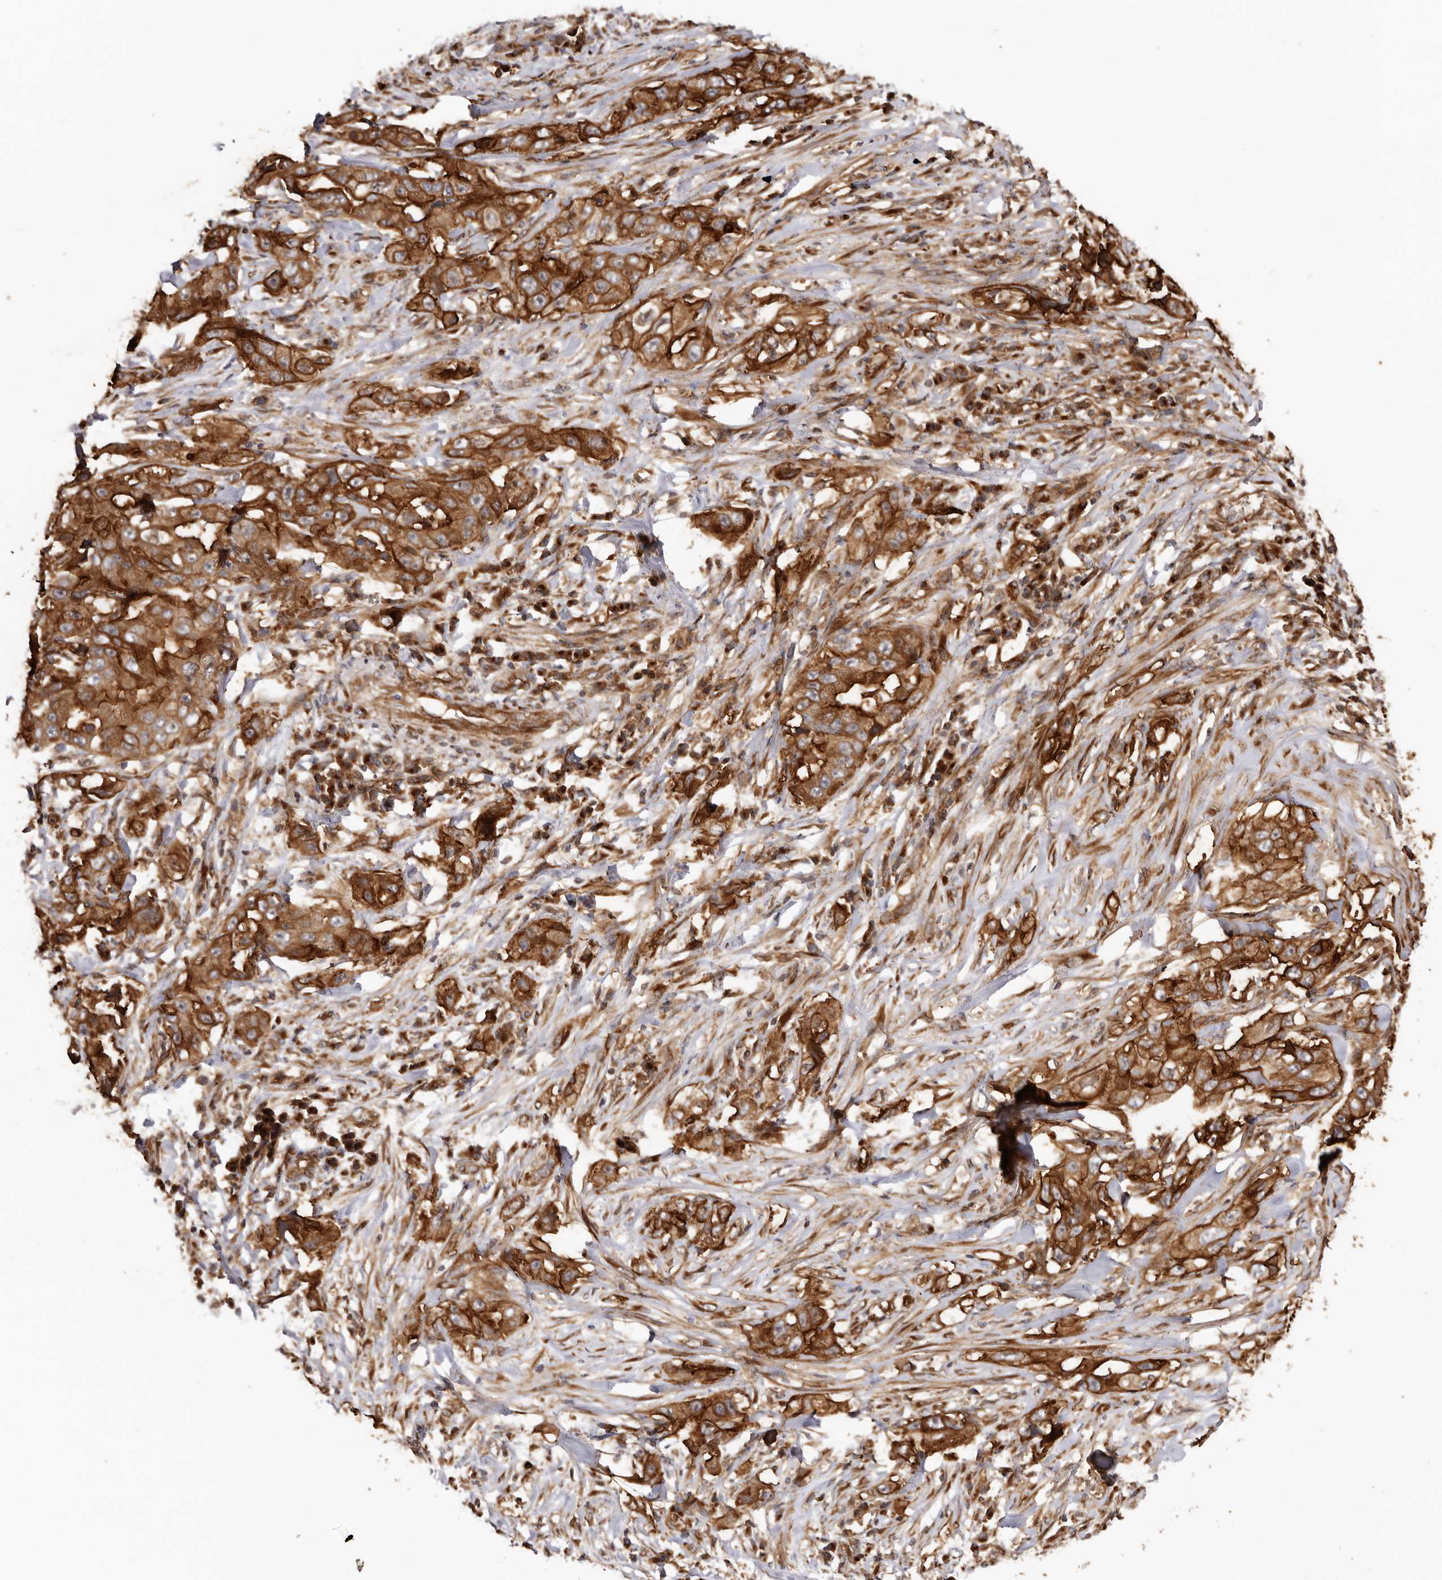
{"staining": {"intensity": "strong", "quantity": ">75%", "location": "cytoplasmic/membranous"}, "tissue": "lung cancer", "cell_type": "Tumor cells", "image_type": "cancer", "snomed": [{"axis": "morphology", "description": "Adenocarcinoma, NOS"}, {"axis": "topography", "description": "Lung"}], "caption": "Lung adenocarcinoma was stained to show a protein in brown. There is high levels of strong cytoplasmic/membranous staining in about >75% of tumor cells. (brown staining indicates protein expression, while blue staining denotes nuclei).", "gene": "GPR27", "patient": {"sex": "female", "age": 51}}